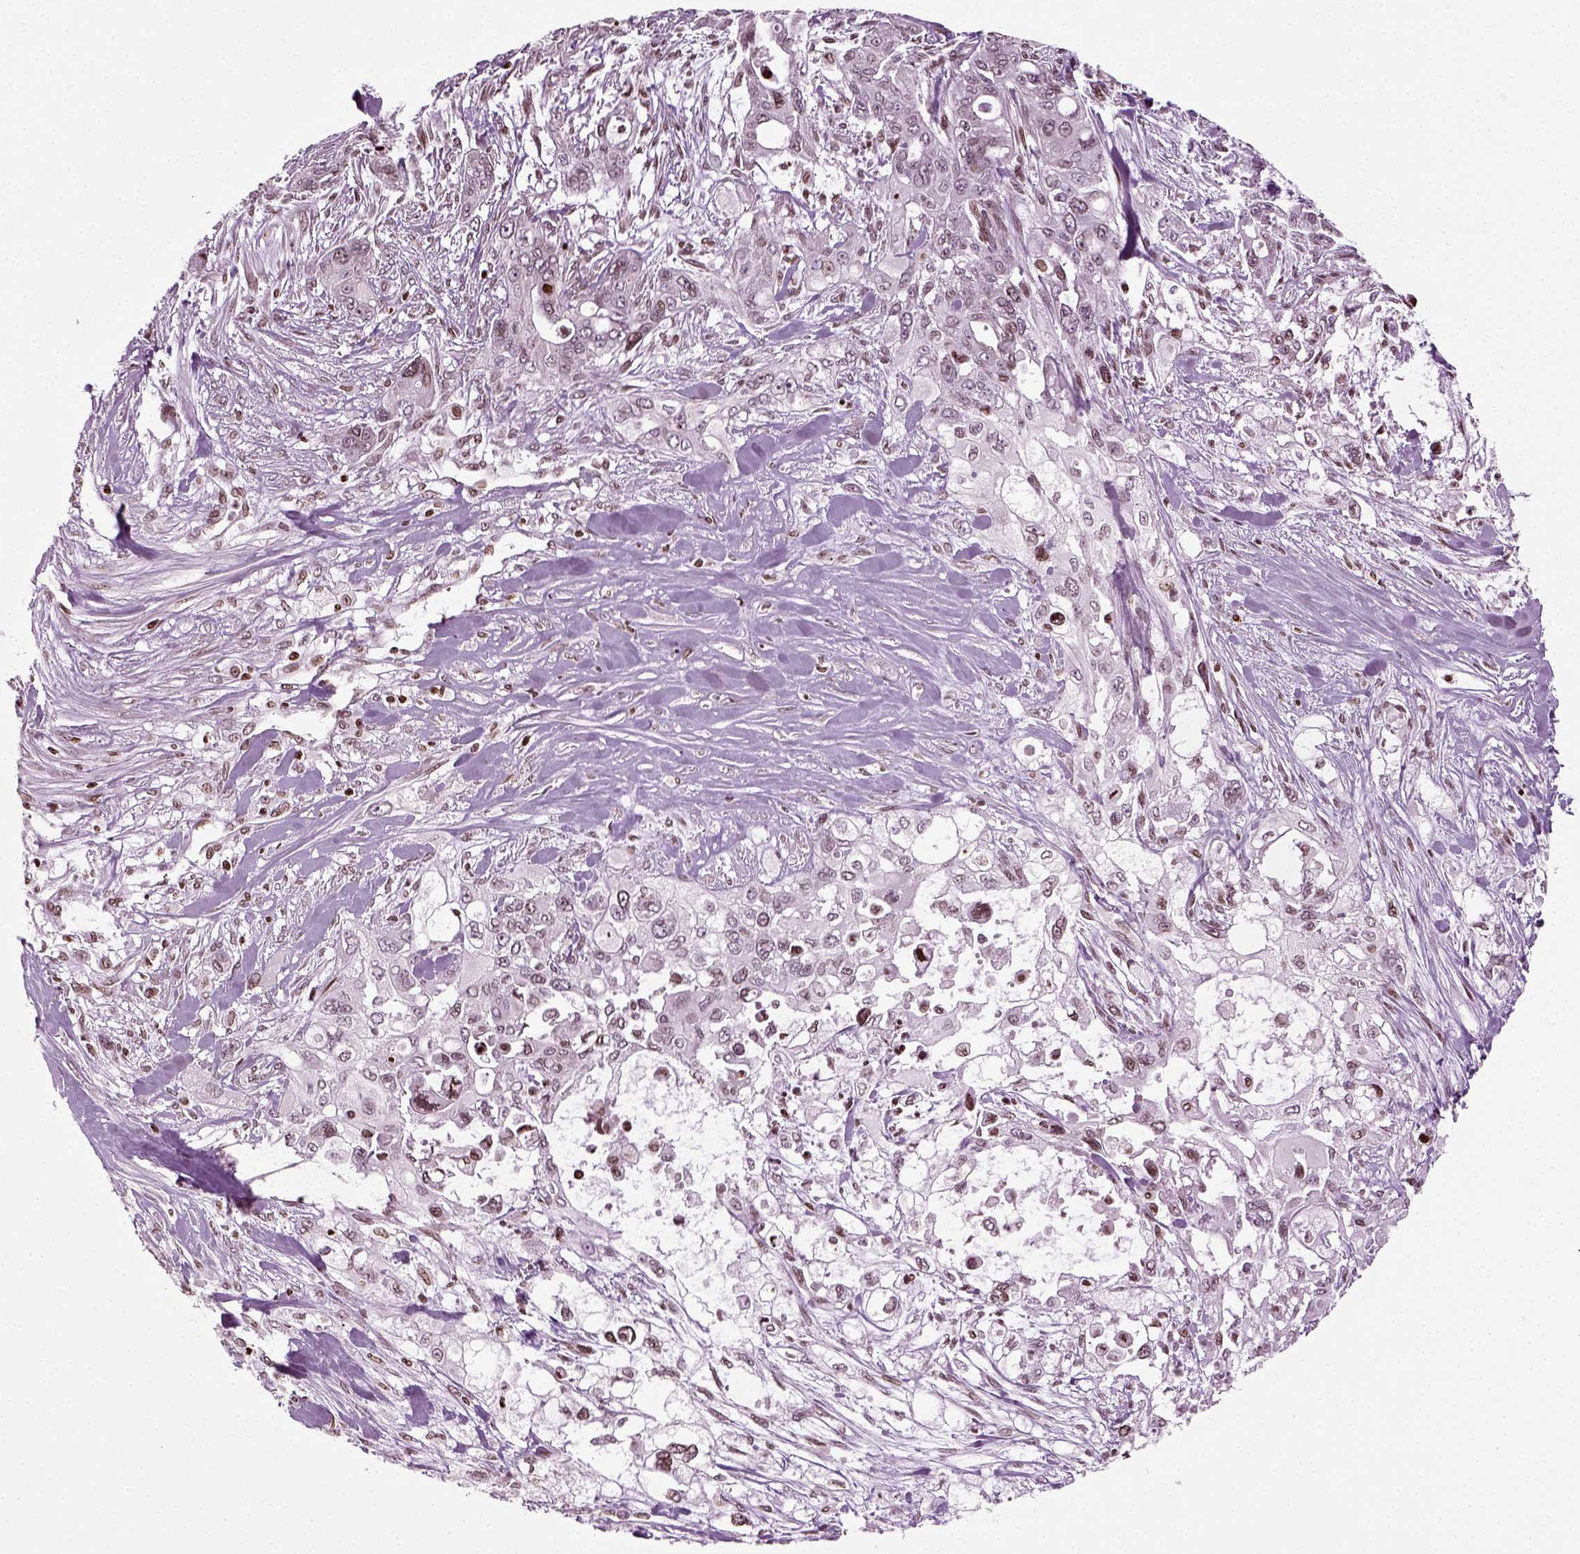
{"staining": {"intensity": "negative", "quantity": "none", "location": "none"}, "tissue": "pancreatic cancer", "cell_type": "Tumor cells", "image_type": "cancer", "snomed": [{"axis": "morphology", "description": "Adenocarcinoma, NOS"}, {"axis": "topography", "description": "Pancreas"}], "caption": "Tumor cells are negative for protein expression in human adenocarcinoma (pancreatic). The staining is performed using DAB brown chromogen with nuclei counter-stained in using hematoxylin.", "gene": "HEYL", "patient": {"sex": "male", "age": 47}}